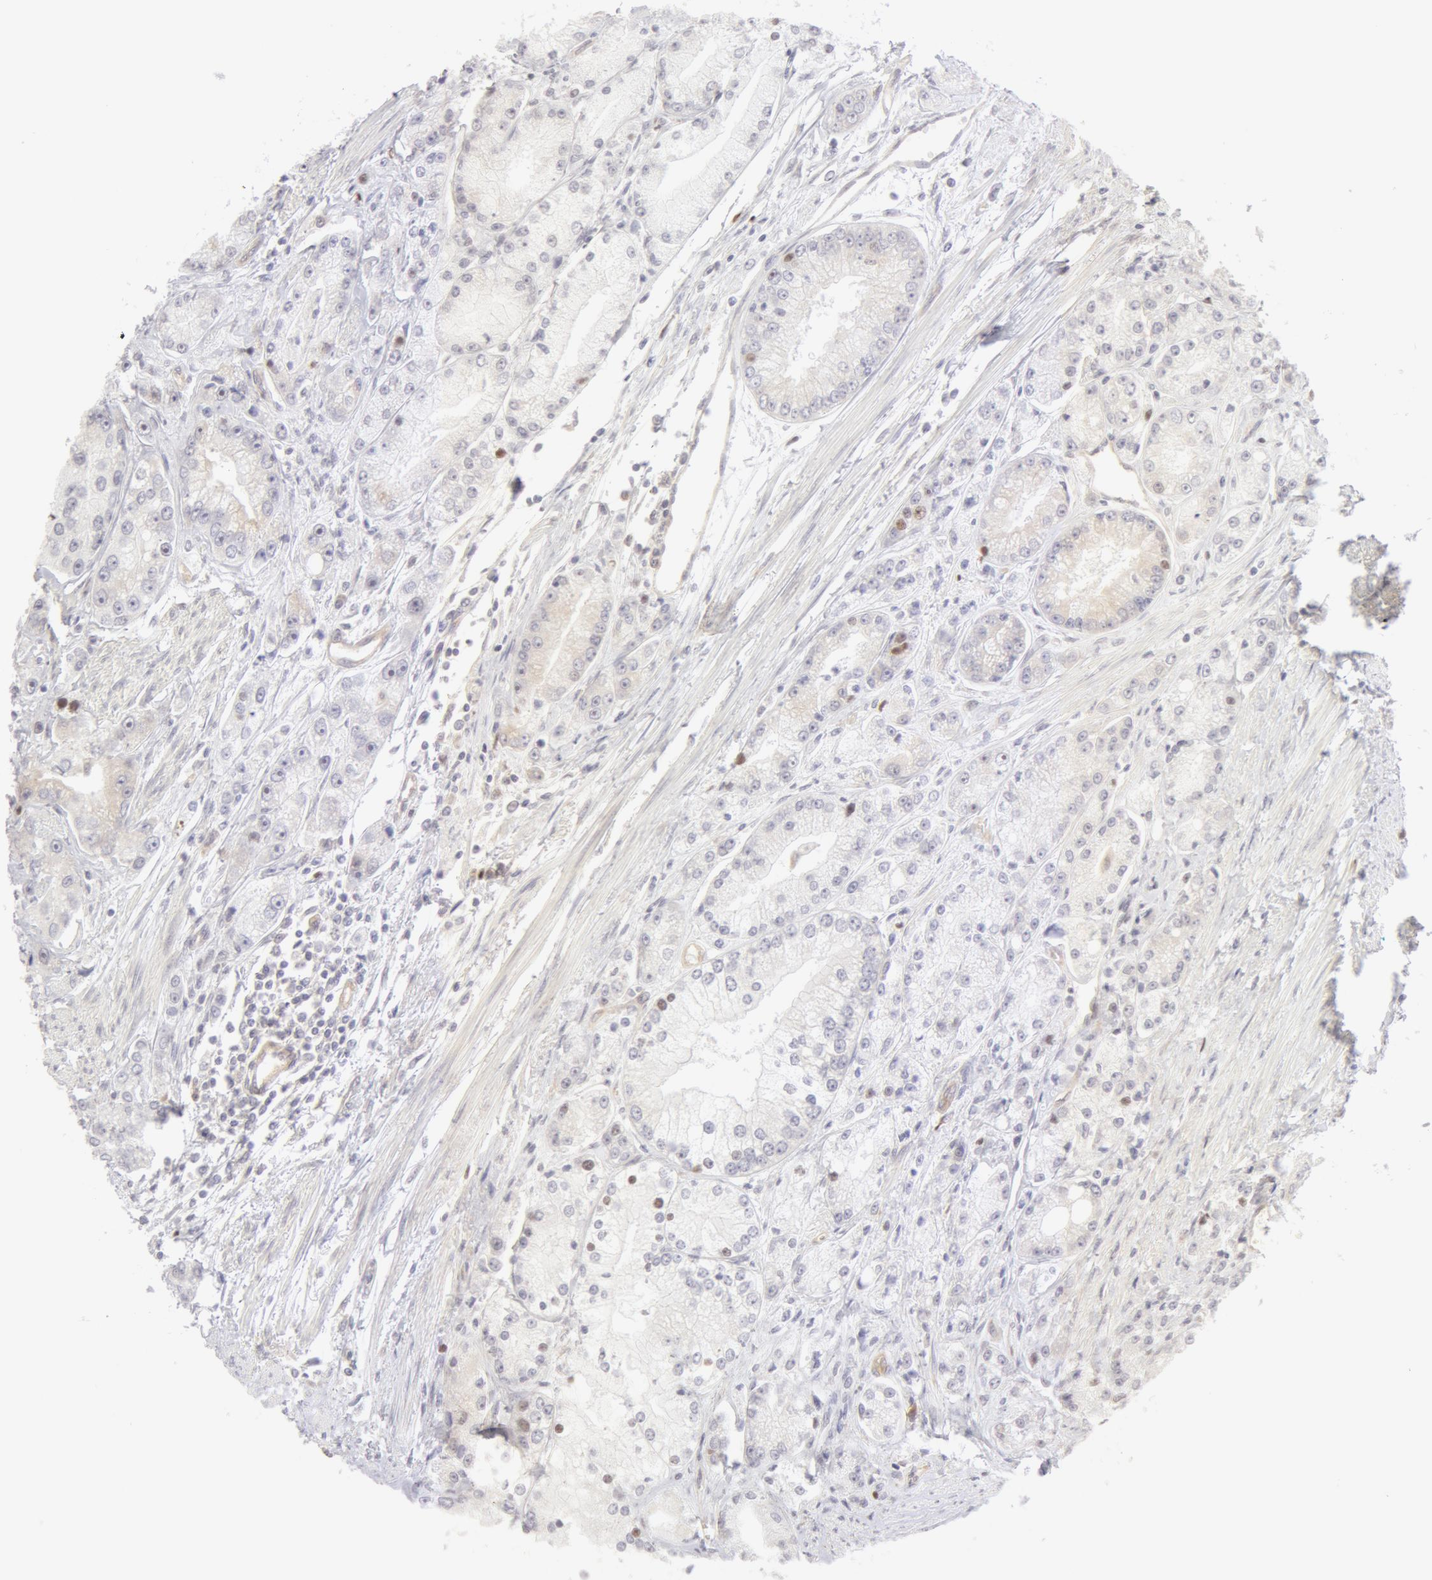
{"staining": {"intensity": "negative", "quantity": "none", "location": "none"}, "tissue": "prostate cancer", "cell_type": "Tumor cells", "image_type": "cancer", "snomed": [{"axis": "morphology", "description": "Adenocarcinoma, Medium grade"}, {"axis": "topography", "description": "Prostate"}], "caption": "The histopathology image reveals no staining of tumor cells in prostate medium-grade adenocarcinoma.", "gene": "DDX3Y", "patient": {"sex": "male", "age": 72}}